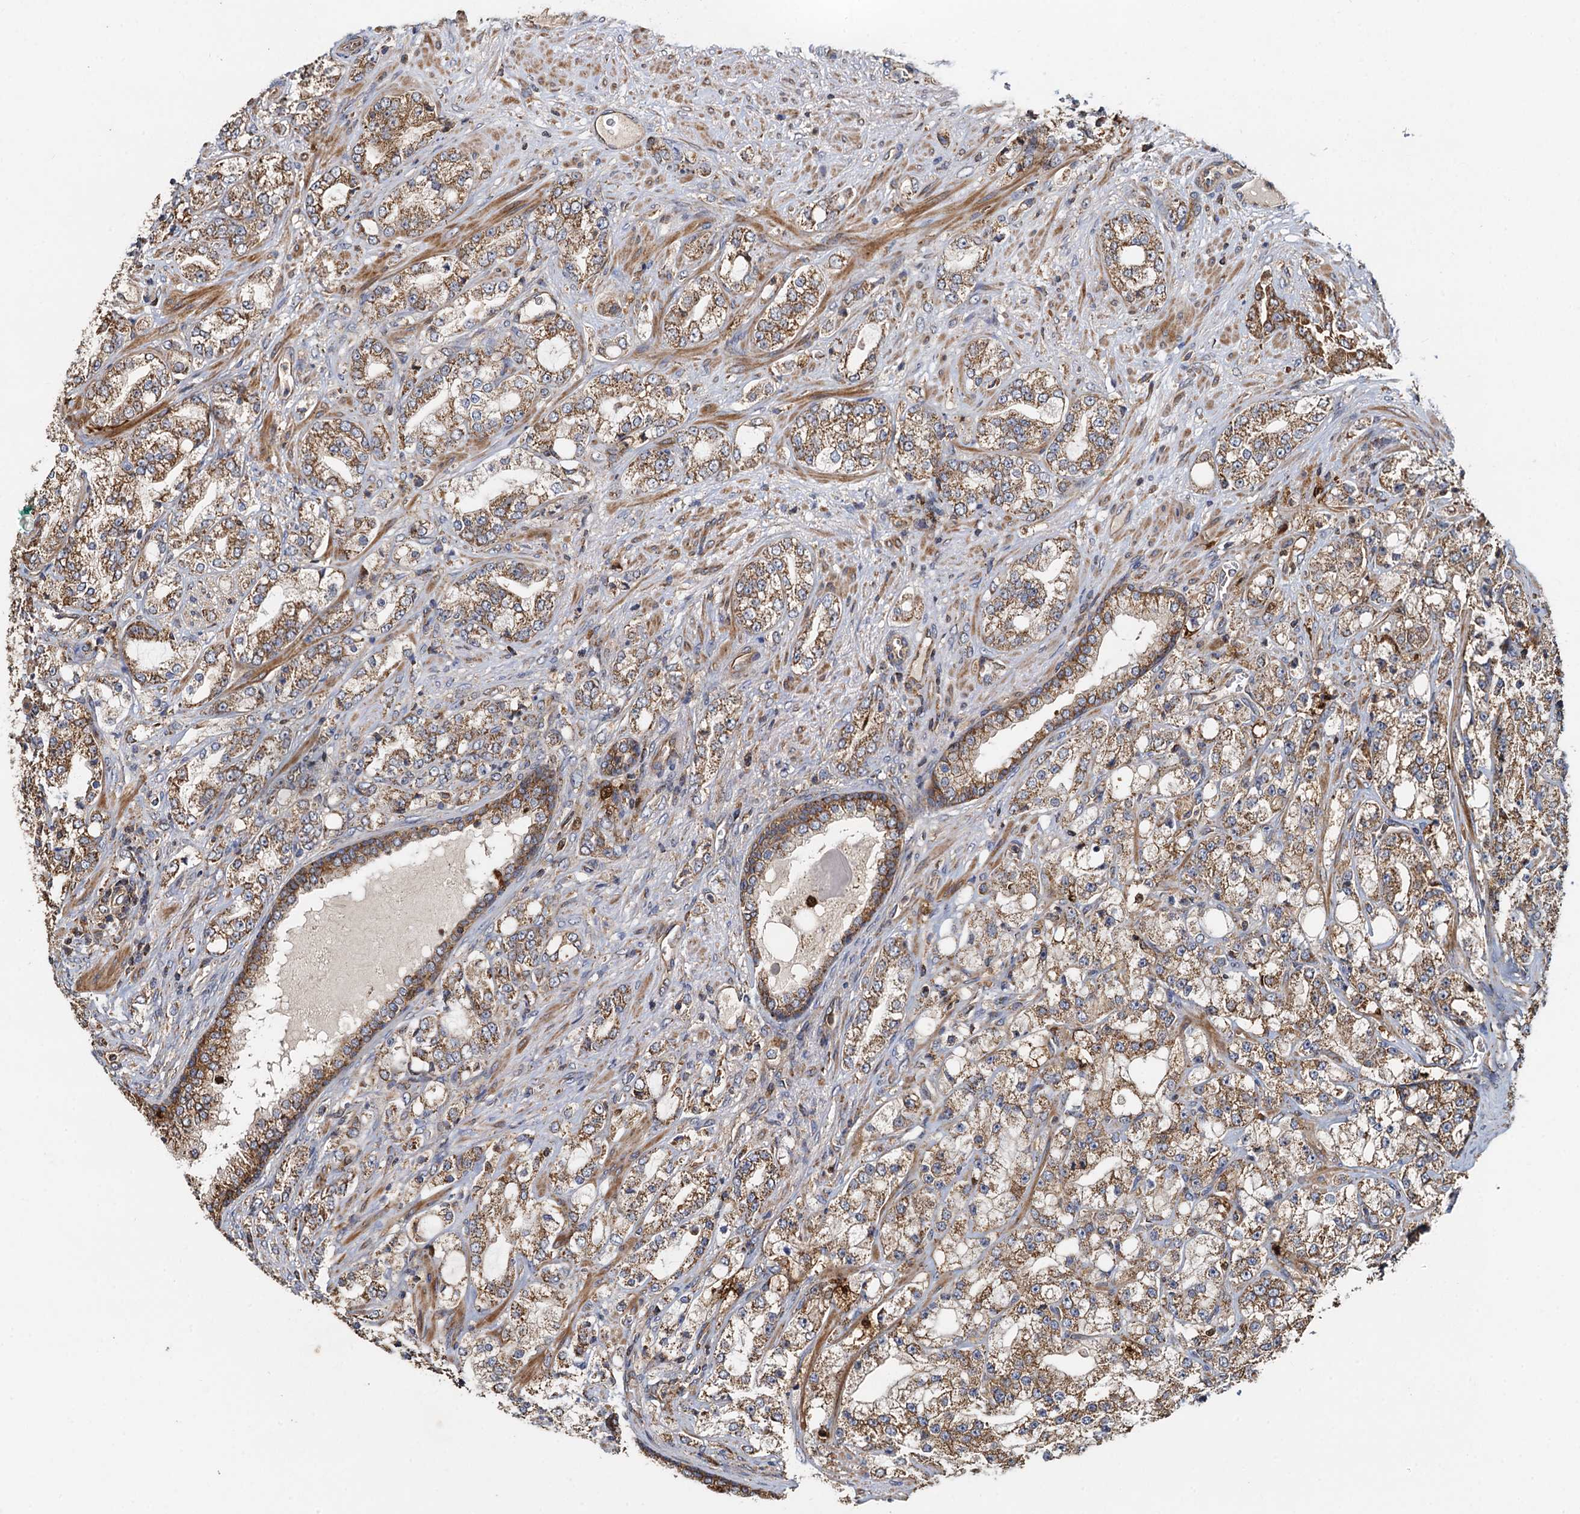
{"staining": {"intensity": "moderate", "quantity": ">75%", "location": "cytoplasmic/membranous"}, "tissue": "prostate cancer", "cell_type": "Tumor cells", "image_type": "cancer", "snomed": [{"axis": "morphology", "description": "Adenocarcinoma, High grade"}, {"axis": "topography", "description": "Prostate"}], "caption": "High-magnification brightfield microscopy of prostate adenocarcinoma (high-grade) stained with DAB (3,3'-diaminobenzidine) (brown) and counterstained with hematoxylin (blue). tumor cells exhibit moderate cytoplasmic/membranous staining is appreciated in about>75% of cells.", "gene": "SDS", "patient": {"sex": "male", "age": 64}}